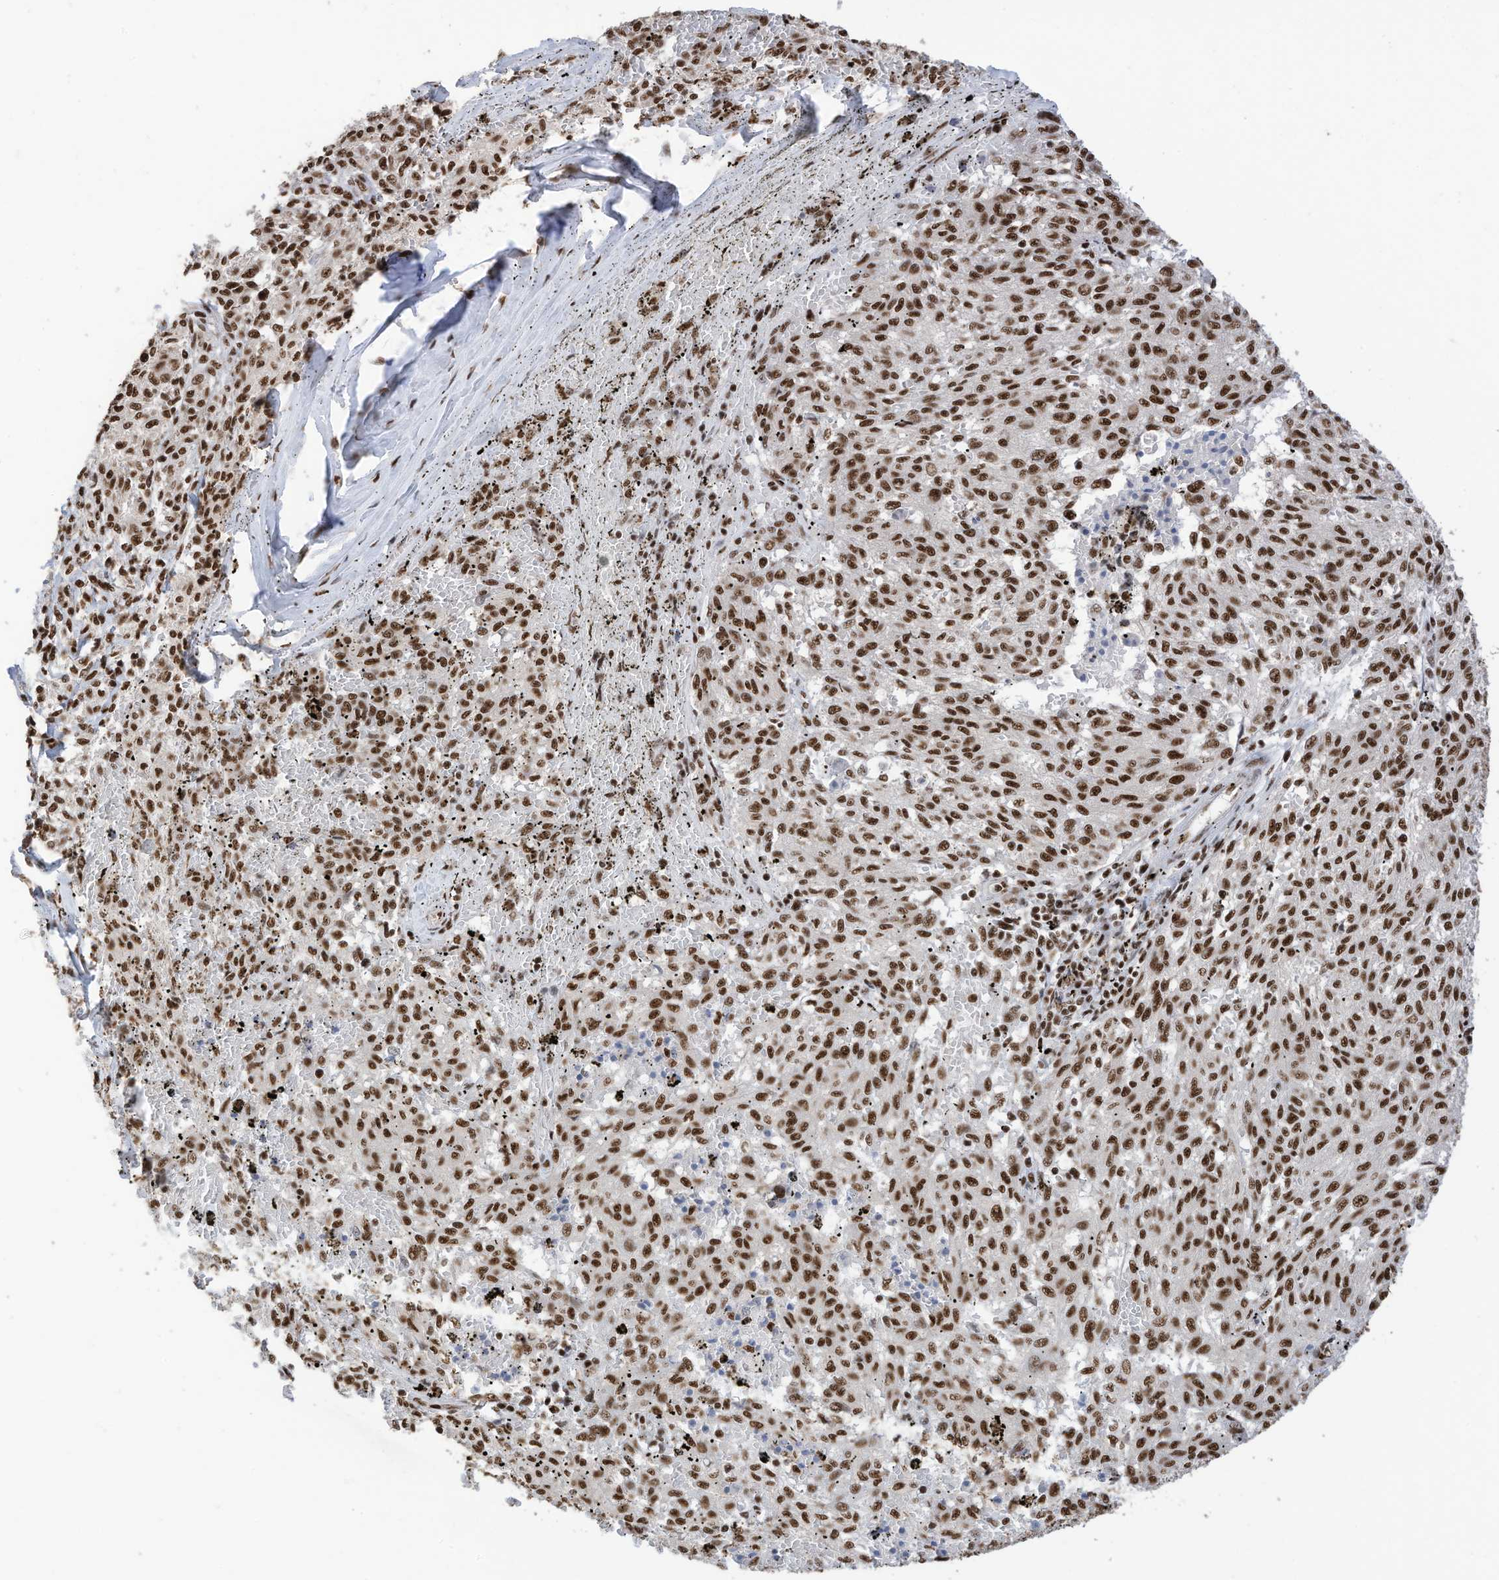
{"staining": {"intensity": "strong", "quantity": ">75%", "location": "nuclear"}, "tissue": "melanoma", "cell_type": "Tumor cells", "image_type": "cancer", "snomed": [{"axis": "morphology", "description": "Malignant melanoma, NOS"}, {"axis": "topography", "description": "Skin"}], "caption": "Protein positivity by IHC exhibits strong nuclear expression in approximately >75% of tumor cells in melanoma. The staining is performed using DAB brown chromogen to label protein expression. The nuclei are counter-stained blue using hematoxylin.", "gene": "SF3A3", "patient": {"sex": "female", "age": 72}}